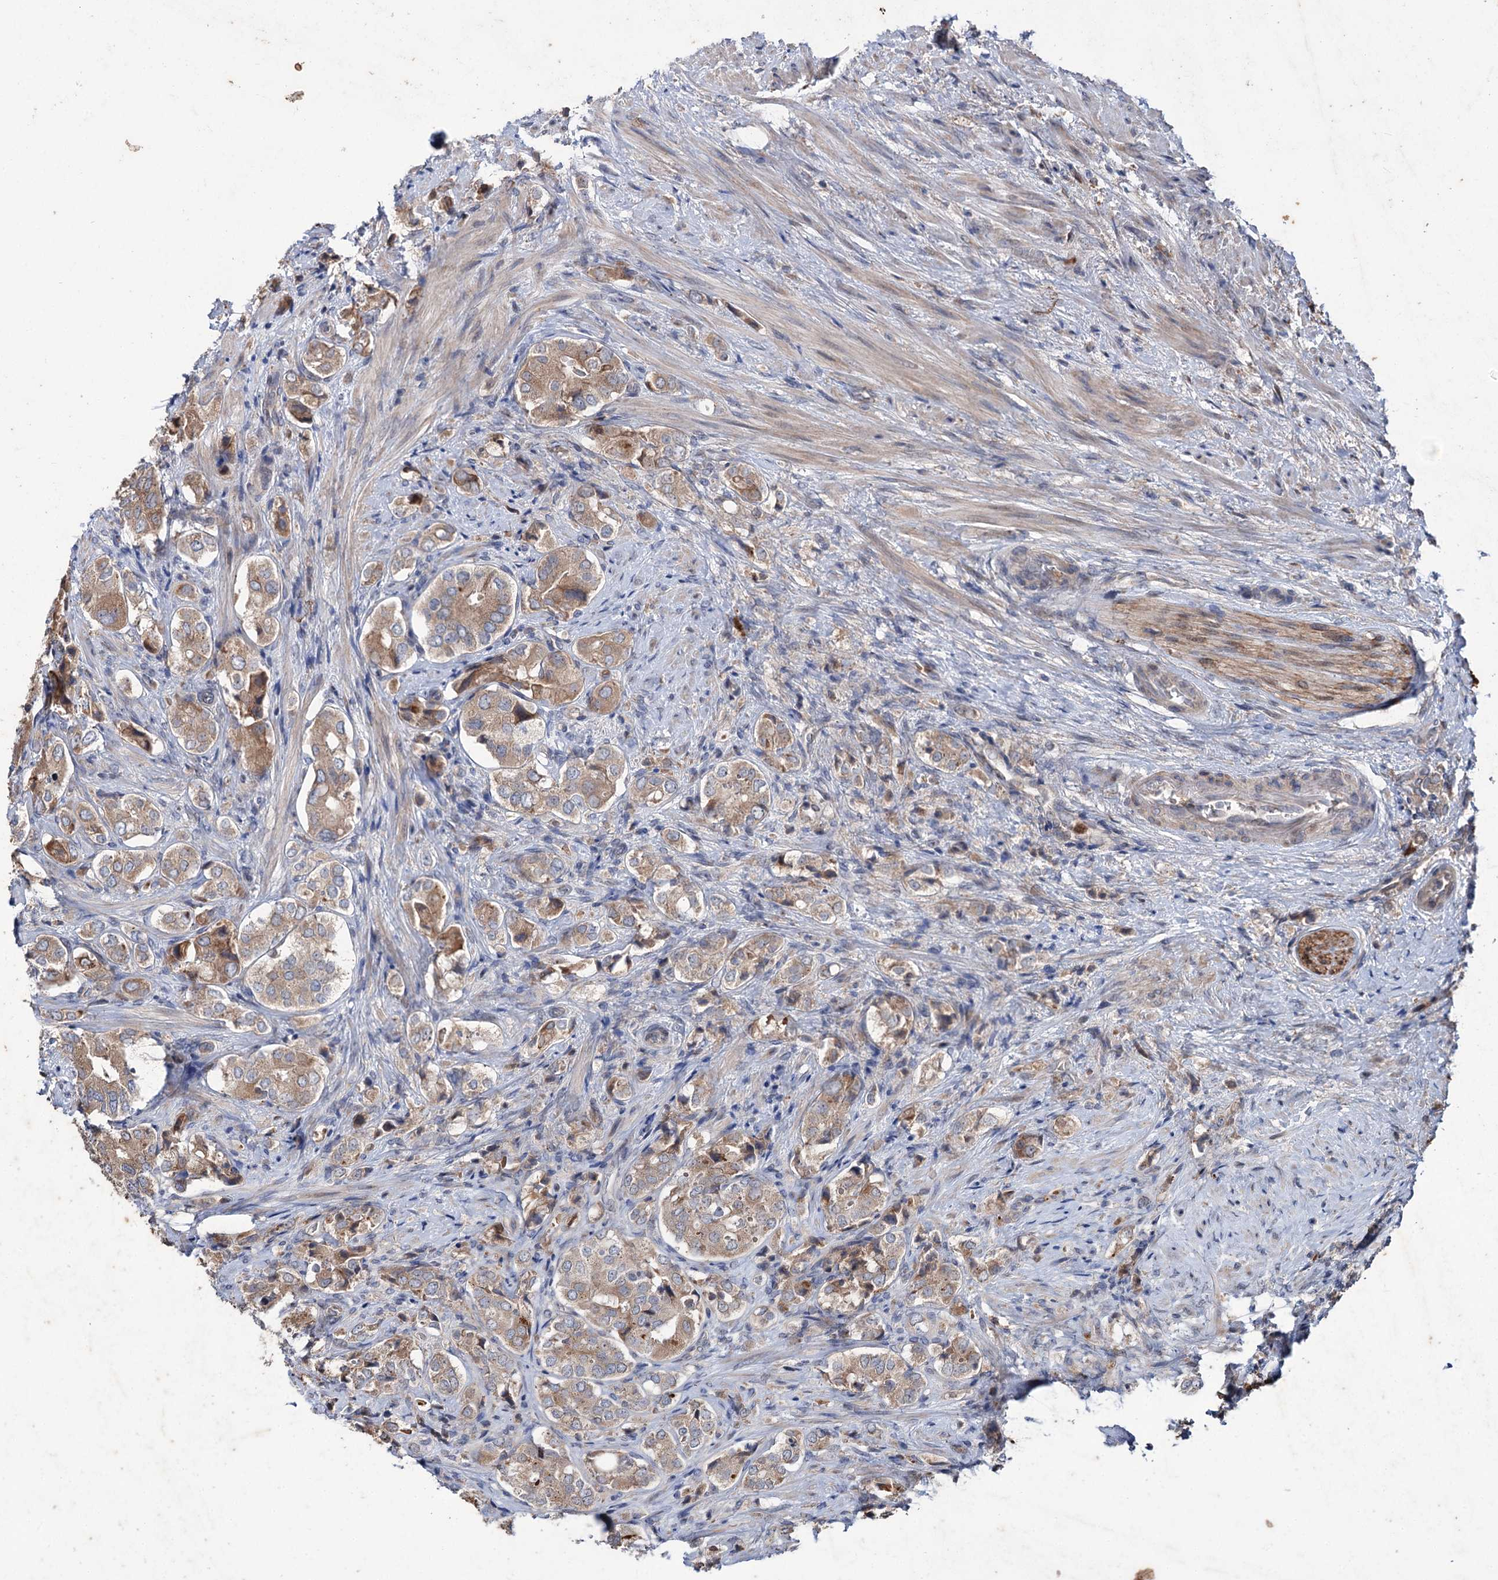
{"staining": {"intensity": "weak", "quantity": ">75%", "location": "cytoplasmic/membranous"}, "tissue": "prostate cancer", "cell_type": "Tumor cells", "image_type": "cancer", "snomed": [{"axis": "morphology", "description": "Adenocarcinoma, High grade"}, {"axis": "topography", "description": "Prostate"}], "caption": "Protein staining shows weak cytoplasmic/membranous expression in approximately >75% of tumor cells in prostate cancer (high-grade adenocarcinoma).", "gene": "PTPN3", "patient": {"sex": "male", "age": 65}}